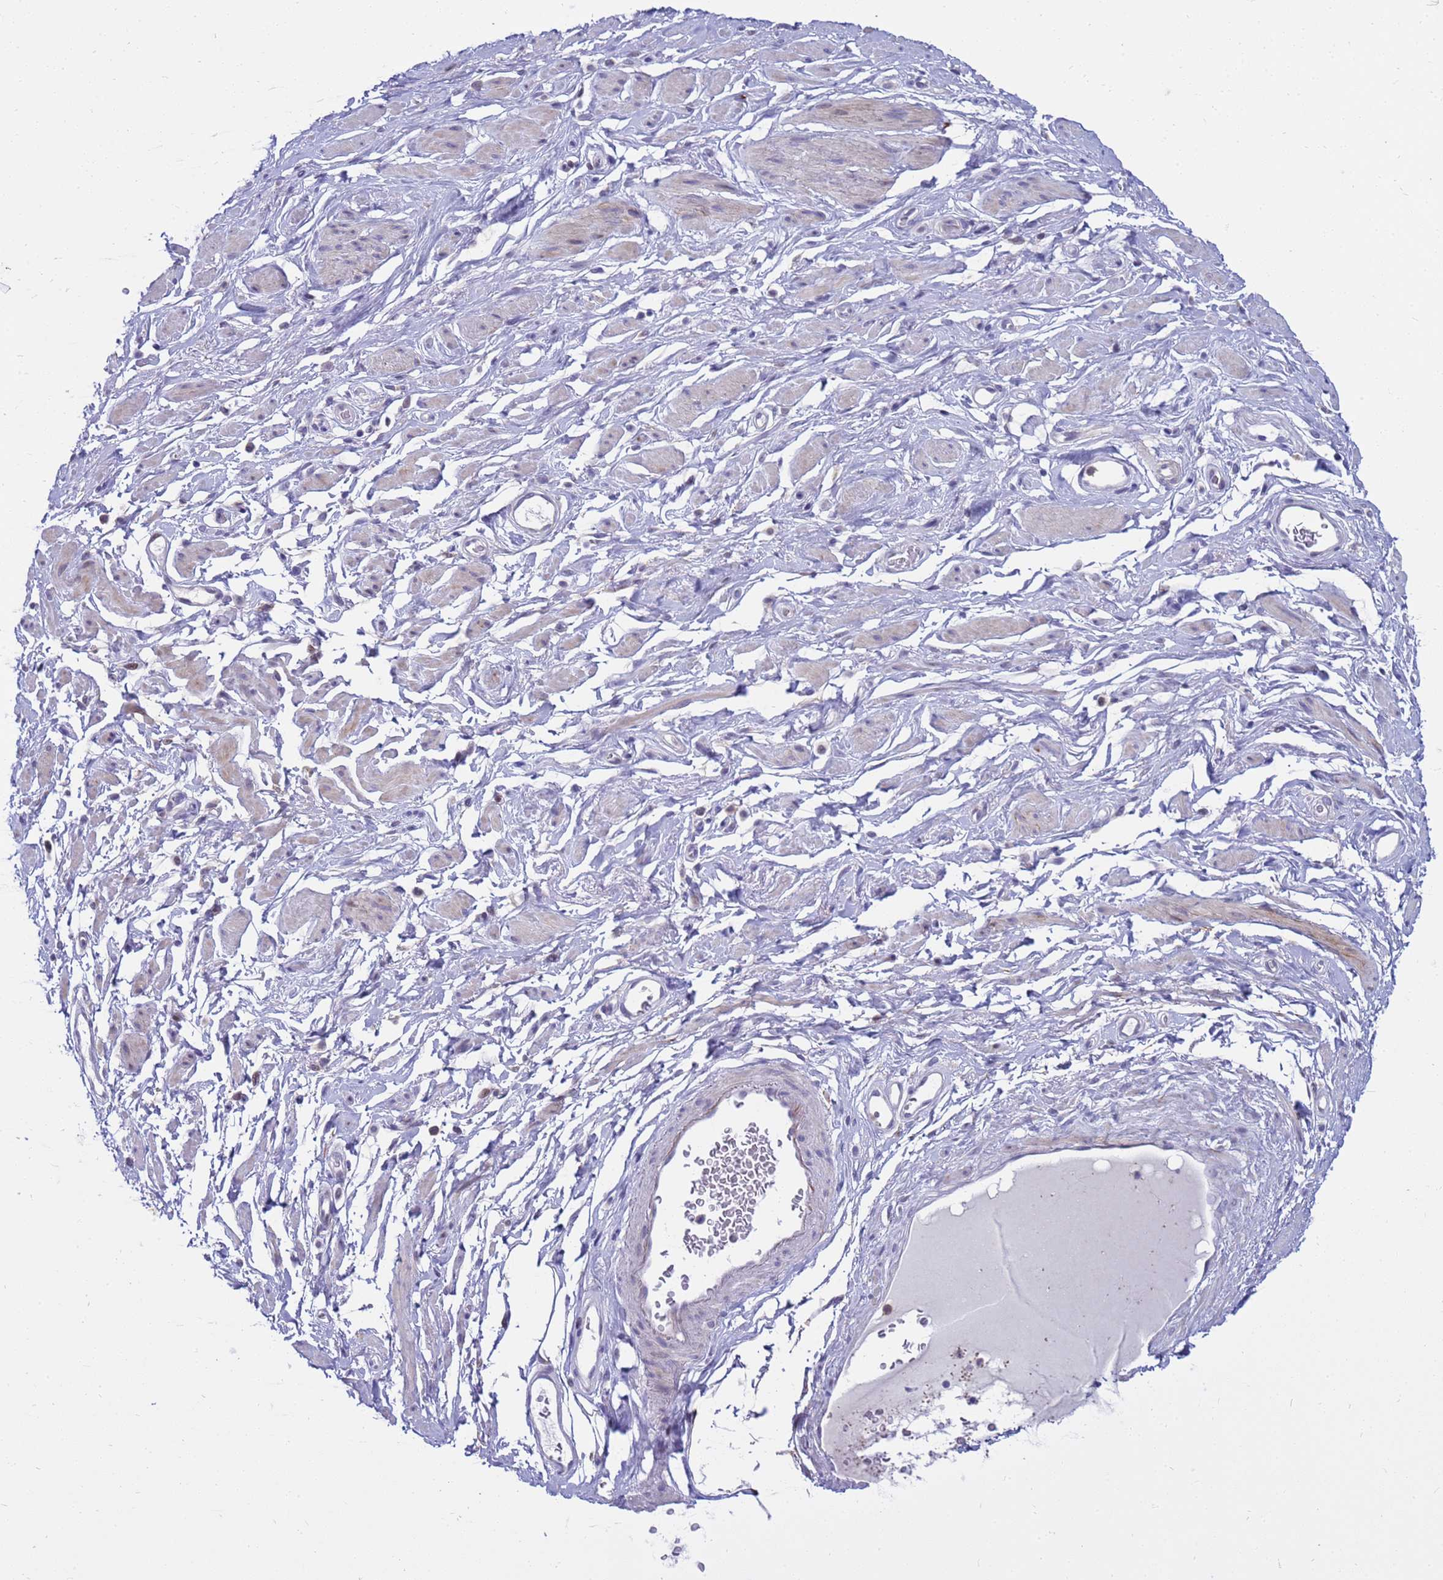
{"staining": {"intensity": "negative", "quantity": "none", "location": "none"}, "tissue": "adipose tissue", "cell_type": "Adipocytes", "image_type": "normal", "snomed": [{"axis": "morphology", "description": "Normal tissue, NOS"}, {"axis": "morphology", "description": "Adenocarcinoma, NOS"}, {"axis": "topography", "description": "Rectum"}, {"axis": "topography", "description": "Vagina"}, {"axis": "topography", "description": "Peripheral nerve tissue"}], "caption": "The image shows no significant staining in adipocytes of adipose tissue. Nuclei are stained in blue.", "gene": "LRATD1", "patient": {"sex": "female", "age": 71}}